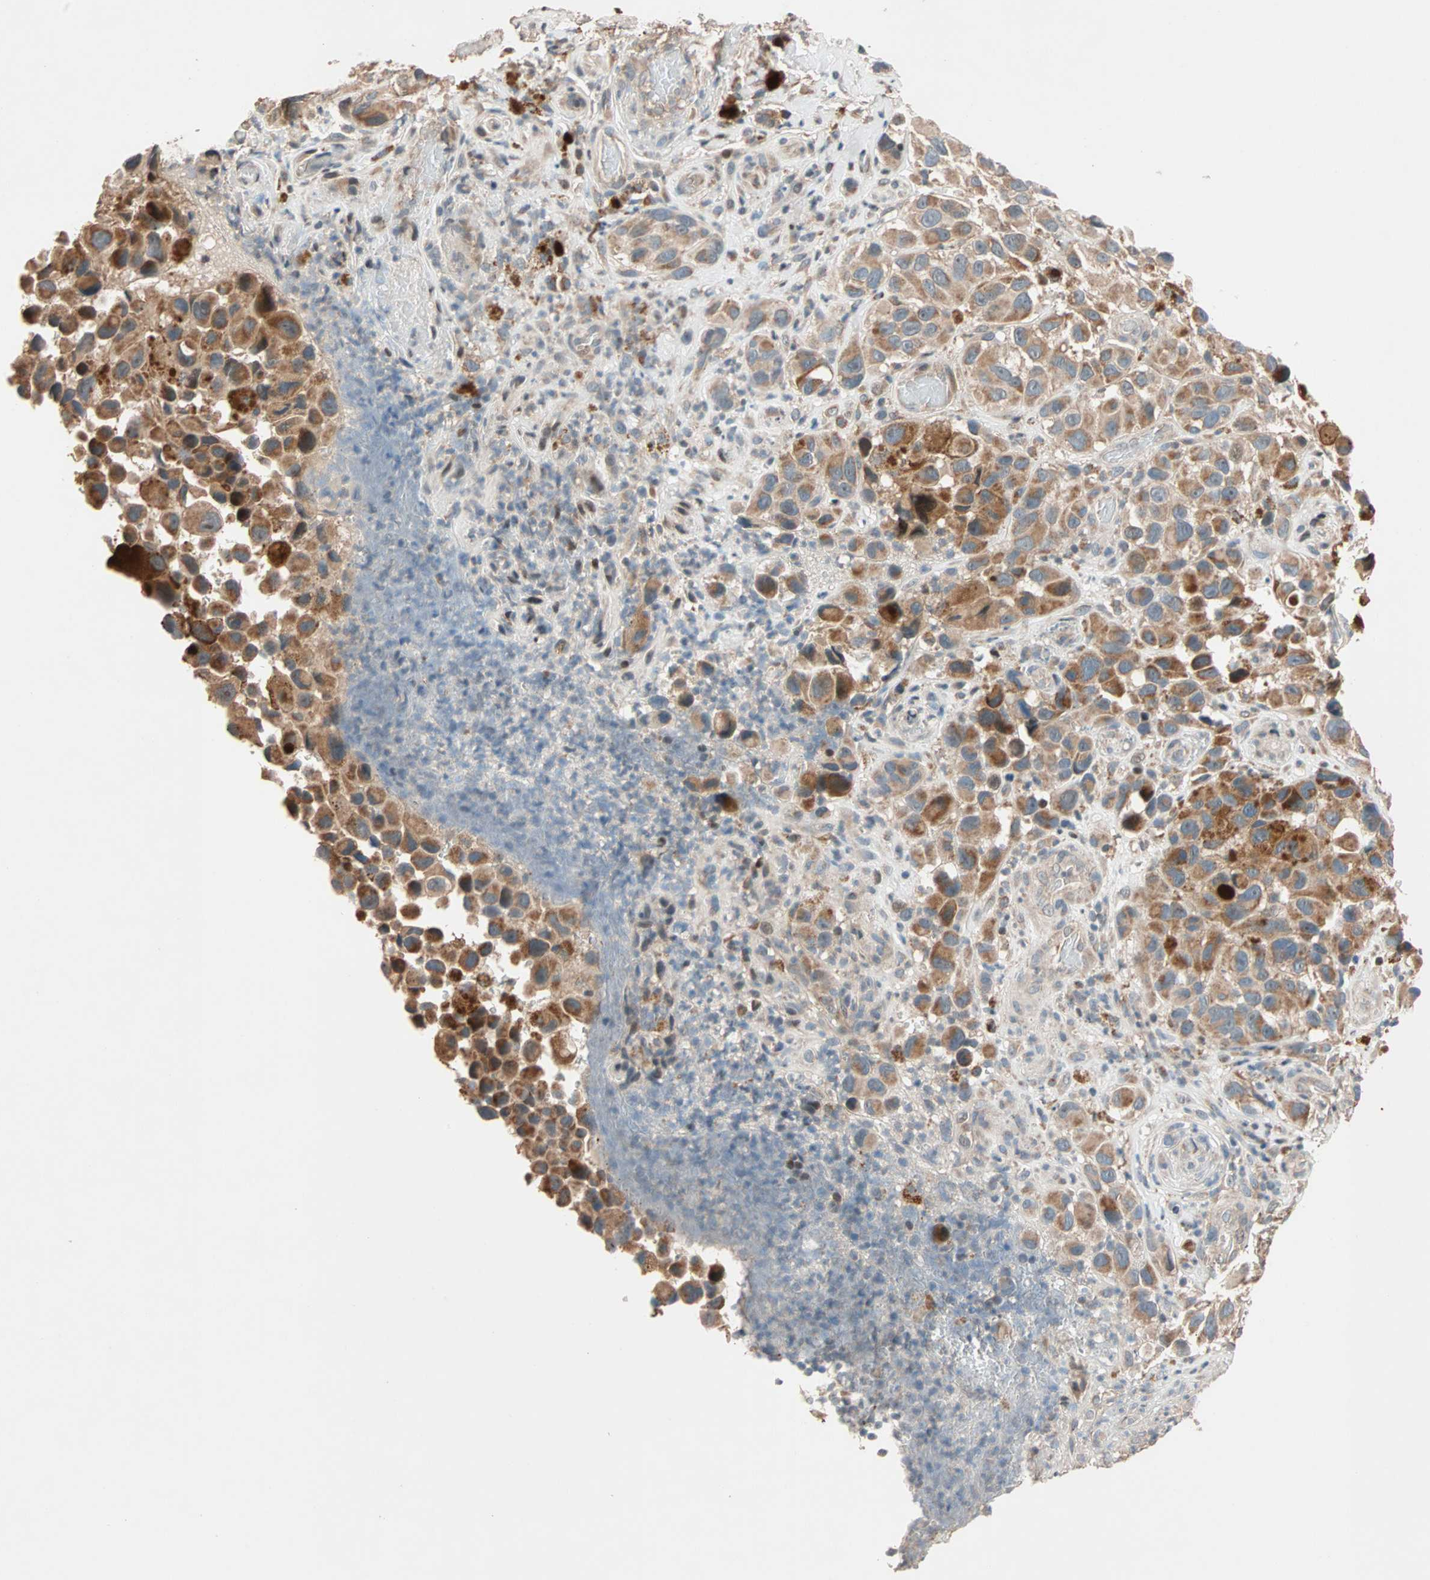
{"staining": {"intensity": "moderate", "quantity": ">75%", "location": "cytoplasmic/membranous"}, "tissue": "melanoma", "cell_type": "Tumor cells", "image_type": "cancer", "snomed": [{"axis": "morphology", "description": "Malignant melanoma, NOS"}, {"axis": "topography", "description": "Skin"}], "caption": "Malignant melanoma was stained to show a protein in brown. There is medium levels of moderate cytoplasmic/membranous staining in about >75% of tumor cells. Using DAB (brown) and hematoxylin (blue) stains, captured at high magnification using brightfield microscopy.", "gene": "HECW1", "patient": {"sex": "female", "age": 73}}